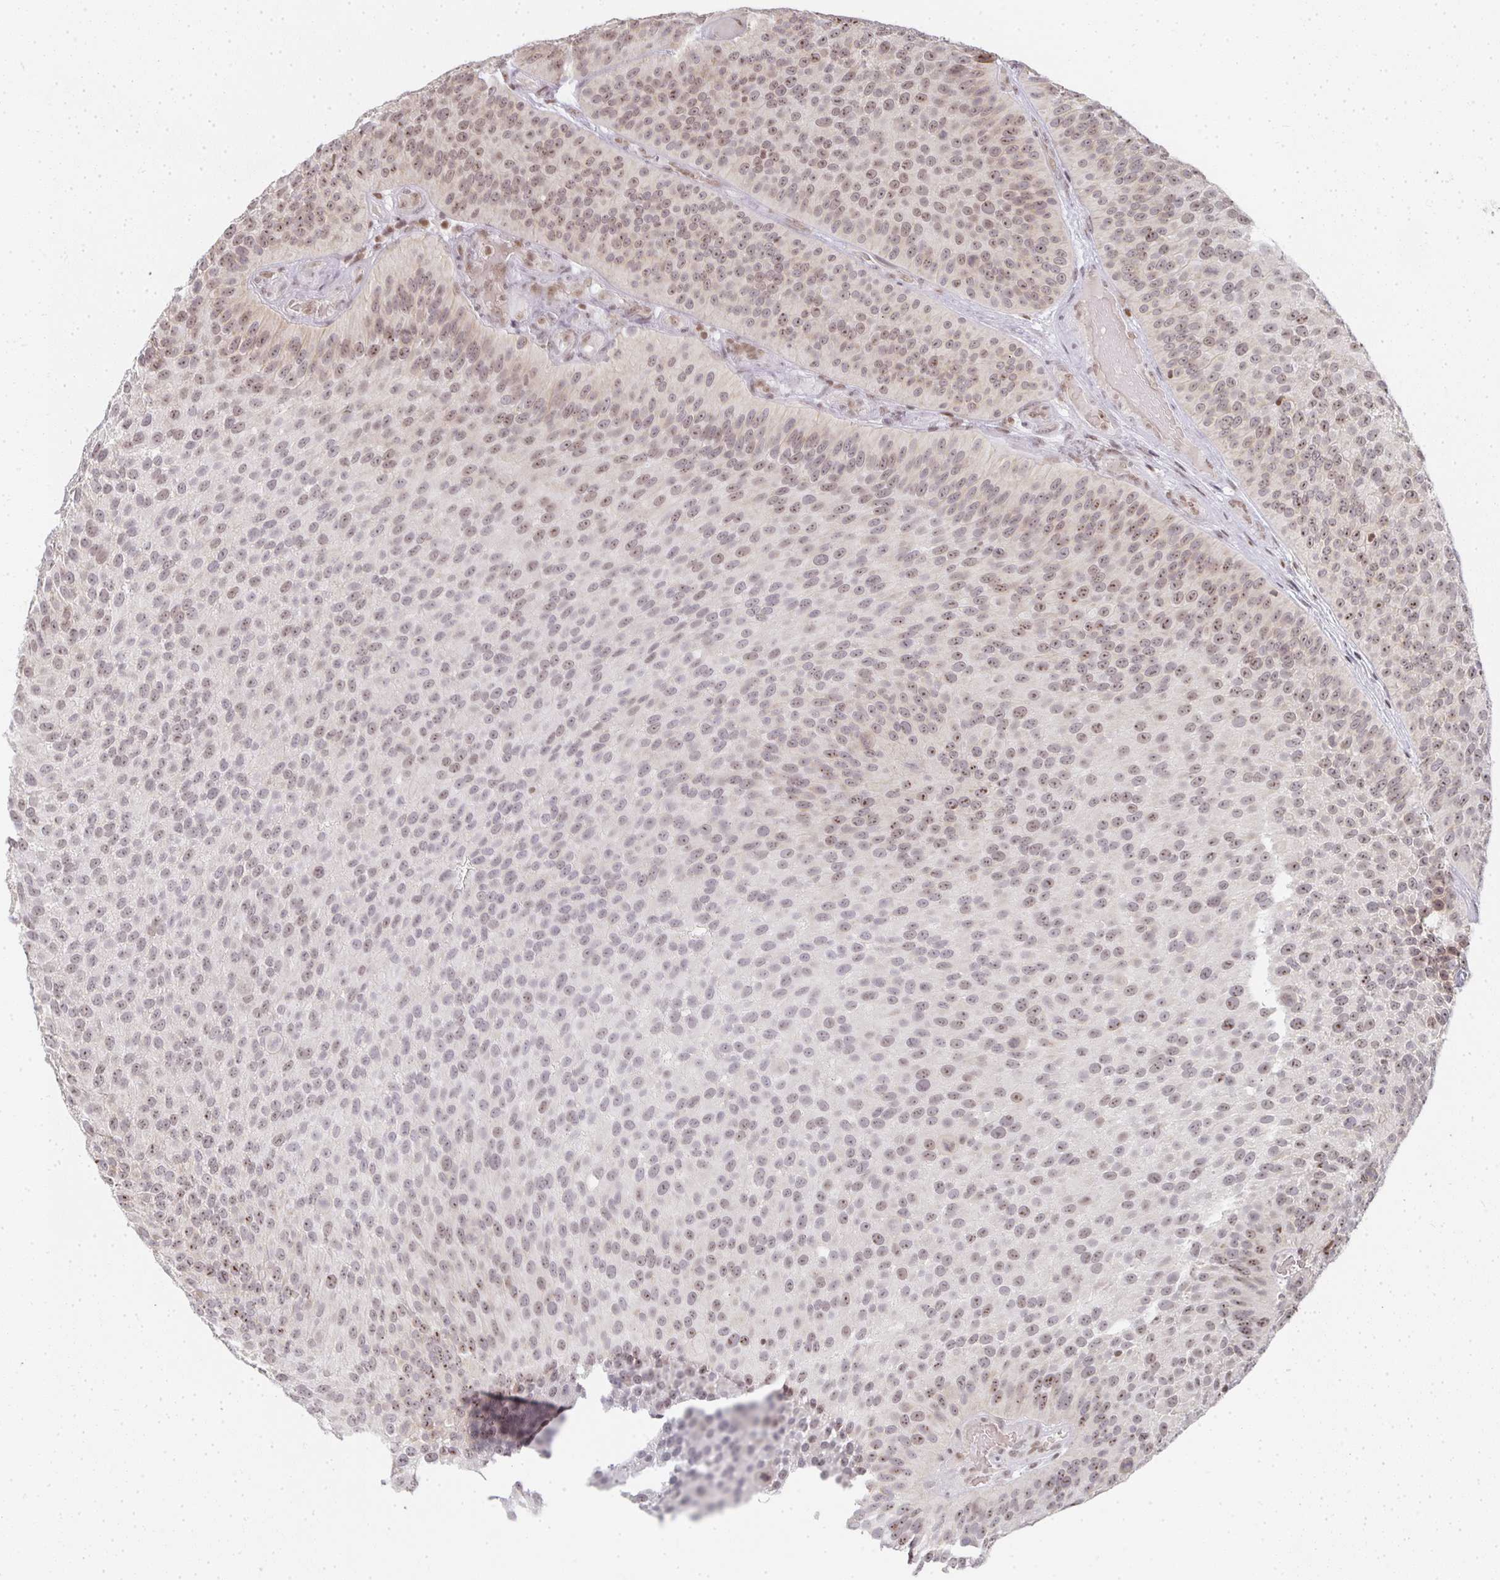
{"staining": {"intensity": "moderate", "quantity": "25%-75%", "location": "nuclear"}, "tissue": "urothelial cancer", "cell_type": "Tumor cells", "image_type": "cancer", "snomed": [{"axis": "morphology", "description": "Urothelial carcinoma, Low grade"}, {"axis": "topography", "description": "Urinary bladder"}], "caption": "The histopathology image displays a brown stain indicating the presence of a protein in the nuclear of tumor cells in urothelial carcinoma (low-grade).", "gene": "SMARCA2", "patient": {"sex": "male", "age": 76}}